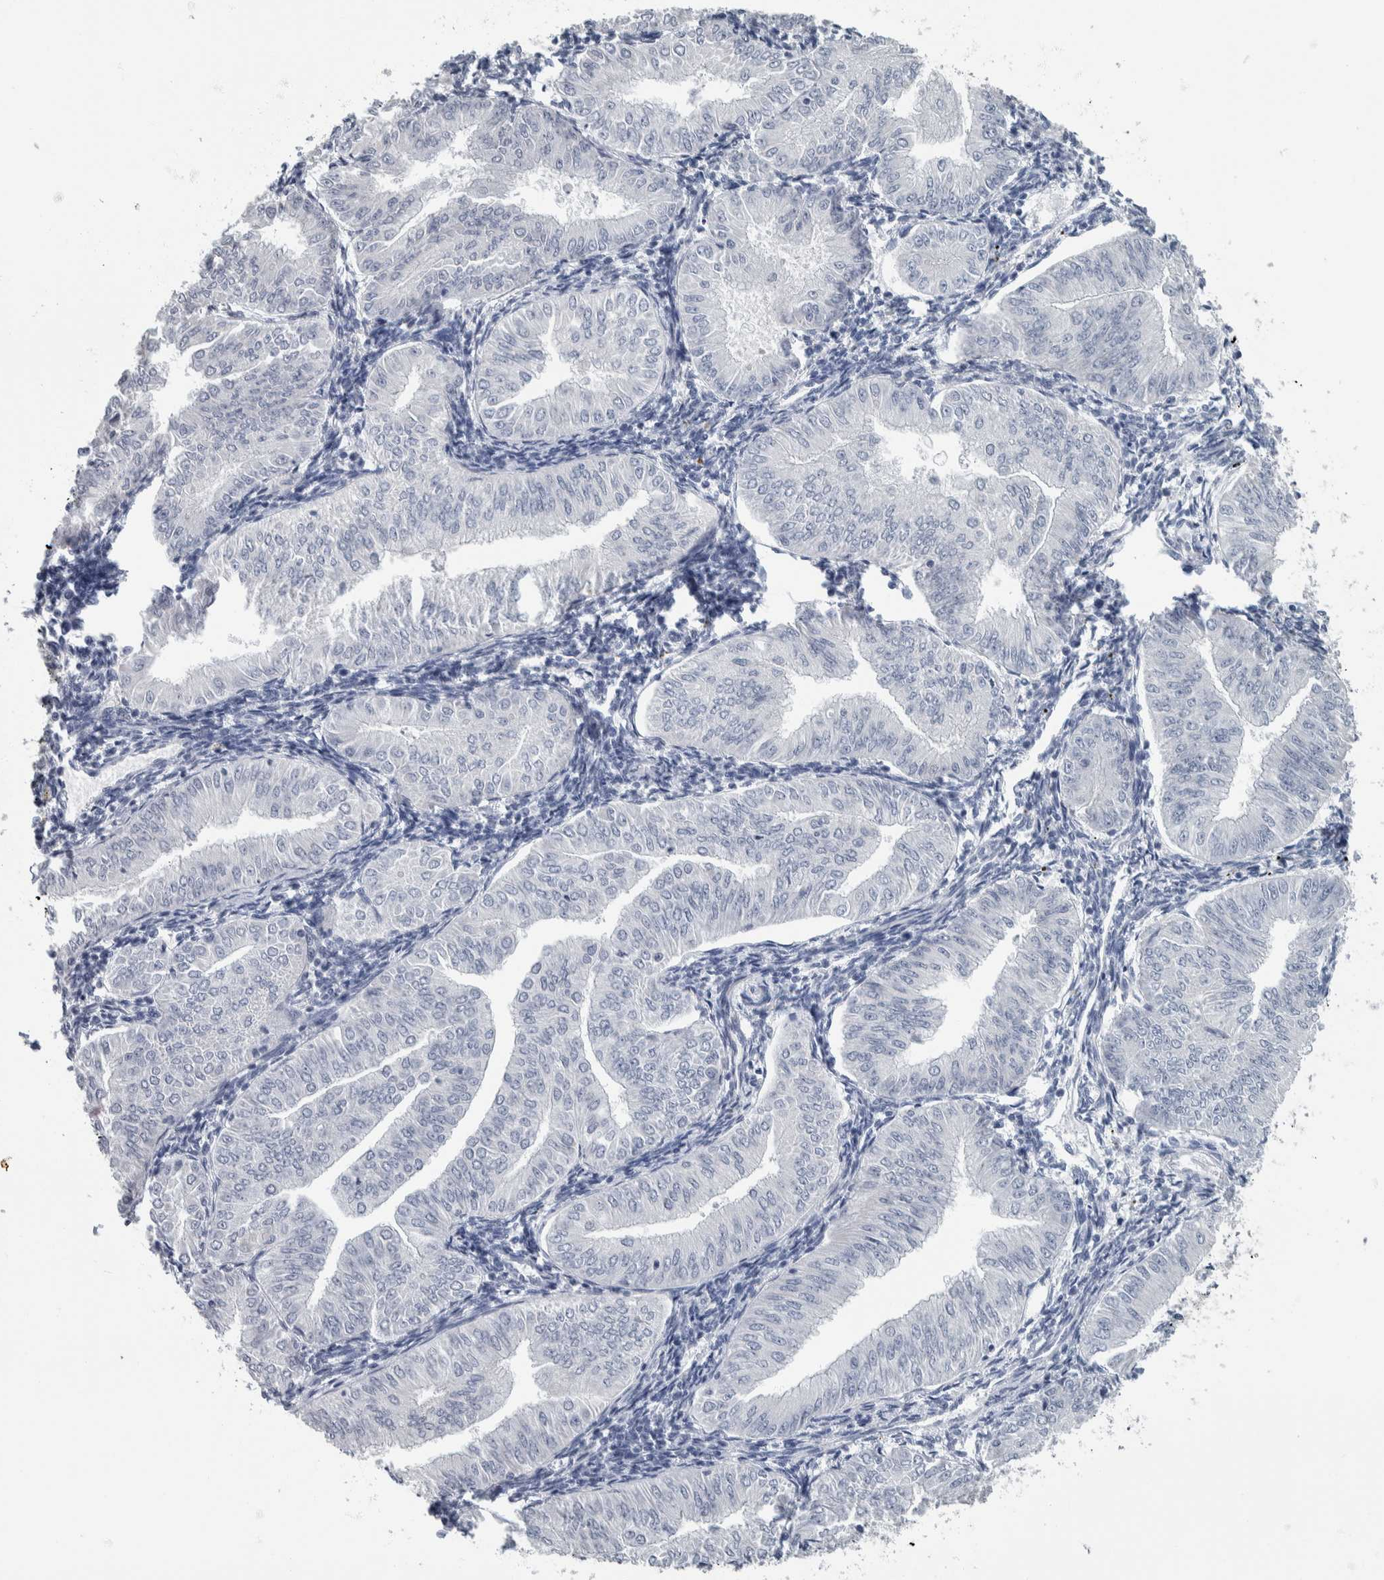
{"staining": {"intensity": "negative", "quantity": "none", "location": "none"}, "tissue": "endometrial cancer", "cell_type": "Tumor cells", "image_type": "cancer", "snomed": [{"axis": "morphology", "description": "Normal tissue, NOS"}, {"axis": "morphology", "description": "Adenocarcinoma, NOS"}, {"axis": "topography", "description": "Endometrium"}], "caption": "The IHC histopathology image has no significant staining in tumor cells of adenocarcinoma (endometrial) tissue.", "gene": "NEFM", "patient": {"sex": "female", "age": 53}}